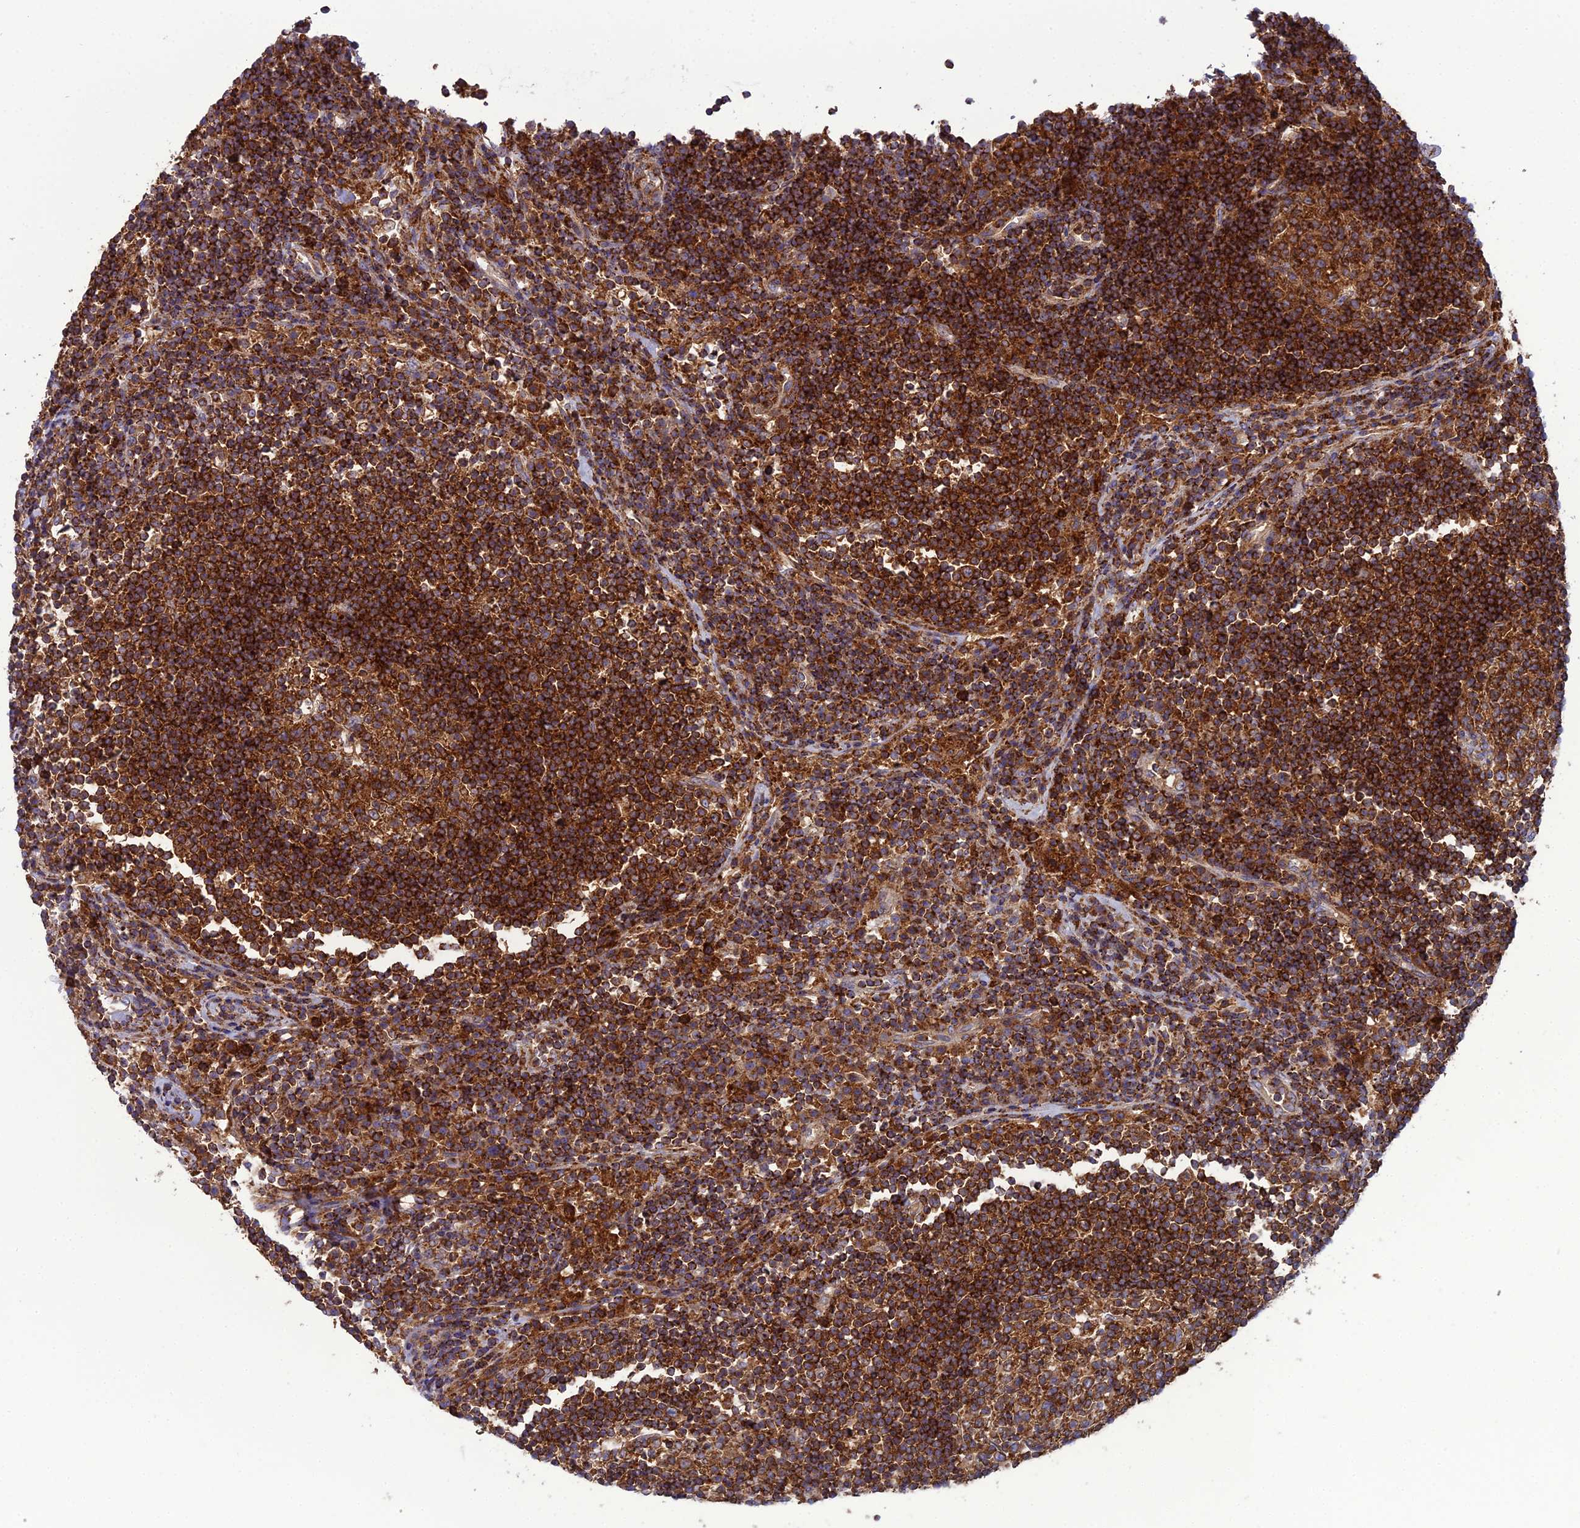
{"staining": {"intensity": "strong", "quantity": ">75%", "location": "cytoplasmic/membranous"}, "tissue": "lymph node", "cell_type": "Germinal center cells", "image_type": "normal", "snomed": [{"axis": "morphology", "description": "Normal tissue, NOS"}, {"axis": "topography", "description": "Lymph node"}], "caption": "Immunohistochemical staining of unremarkable lymph node exhibits high levels of strong cytoplasmic/membranous positivity in approximately >75% of germinal center cells. Immunohistochemistry stains the protein in brown and the nuclei are stained blue.", "gene": "LNPEP", "patient": {"sex": "female", "age": 53}}